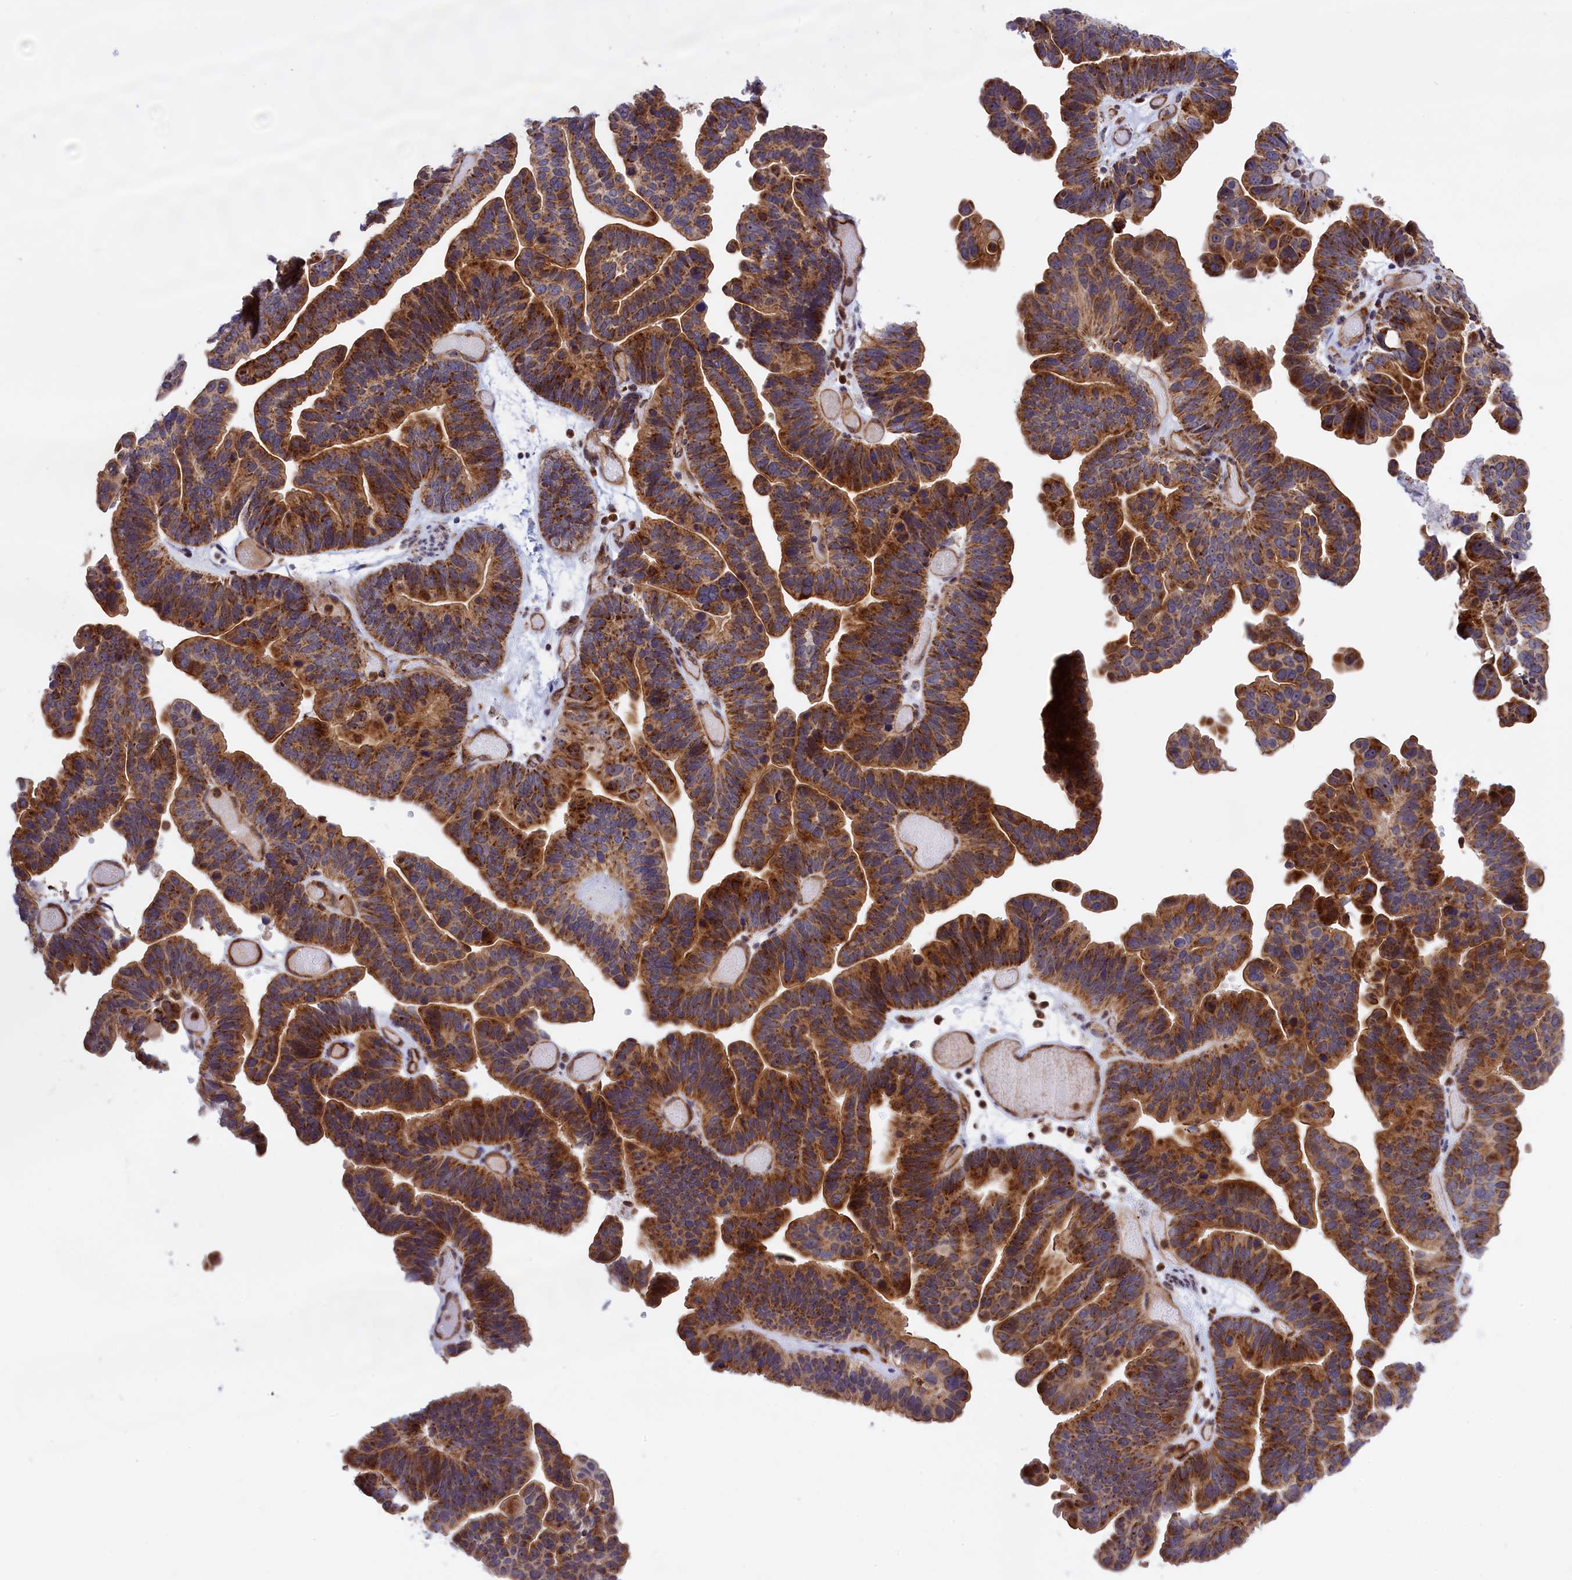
{"staining": {"intensity": "strong", "quantity": ">75%", "location": "cytoplasmic/membranous"}, "tissue": "ovarian cancer", "cell_type": "Tumor cells", "image_type": "cancer", "snomed": [{"axis": "morphology", "description": "Cystadenocarcinoma, serous, NOS"}, {"axis": "topography", "description": "Ovary"}], "caption": "Protein staining reveals strong cytoplasmic/membranous expression in approximately >75% of tumor cells in serous cystadenocarcinoma (ovarian).", "gene": "MPND", "patient": {"sex": "female", "age": 56}}